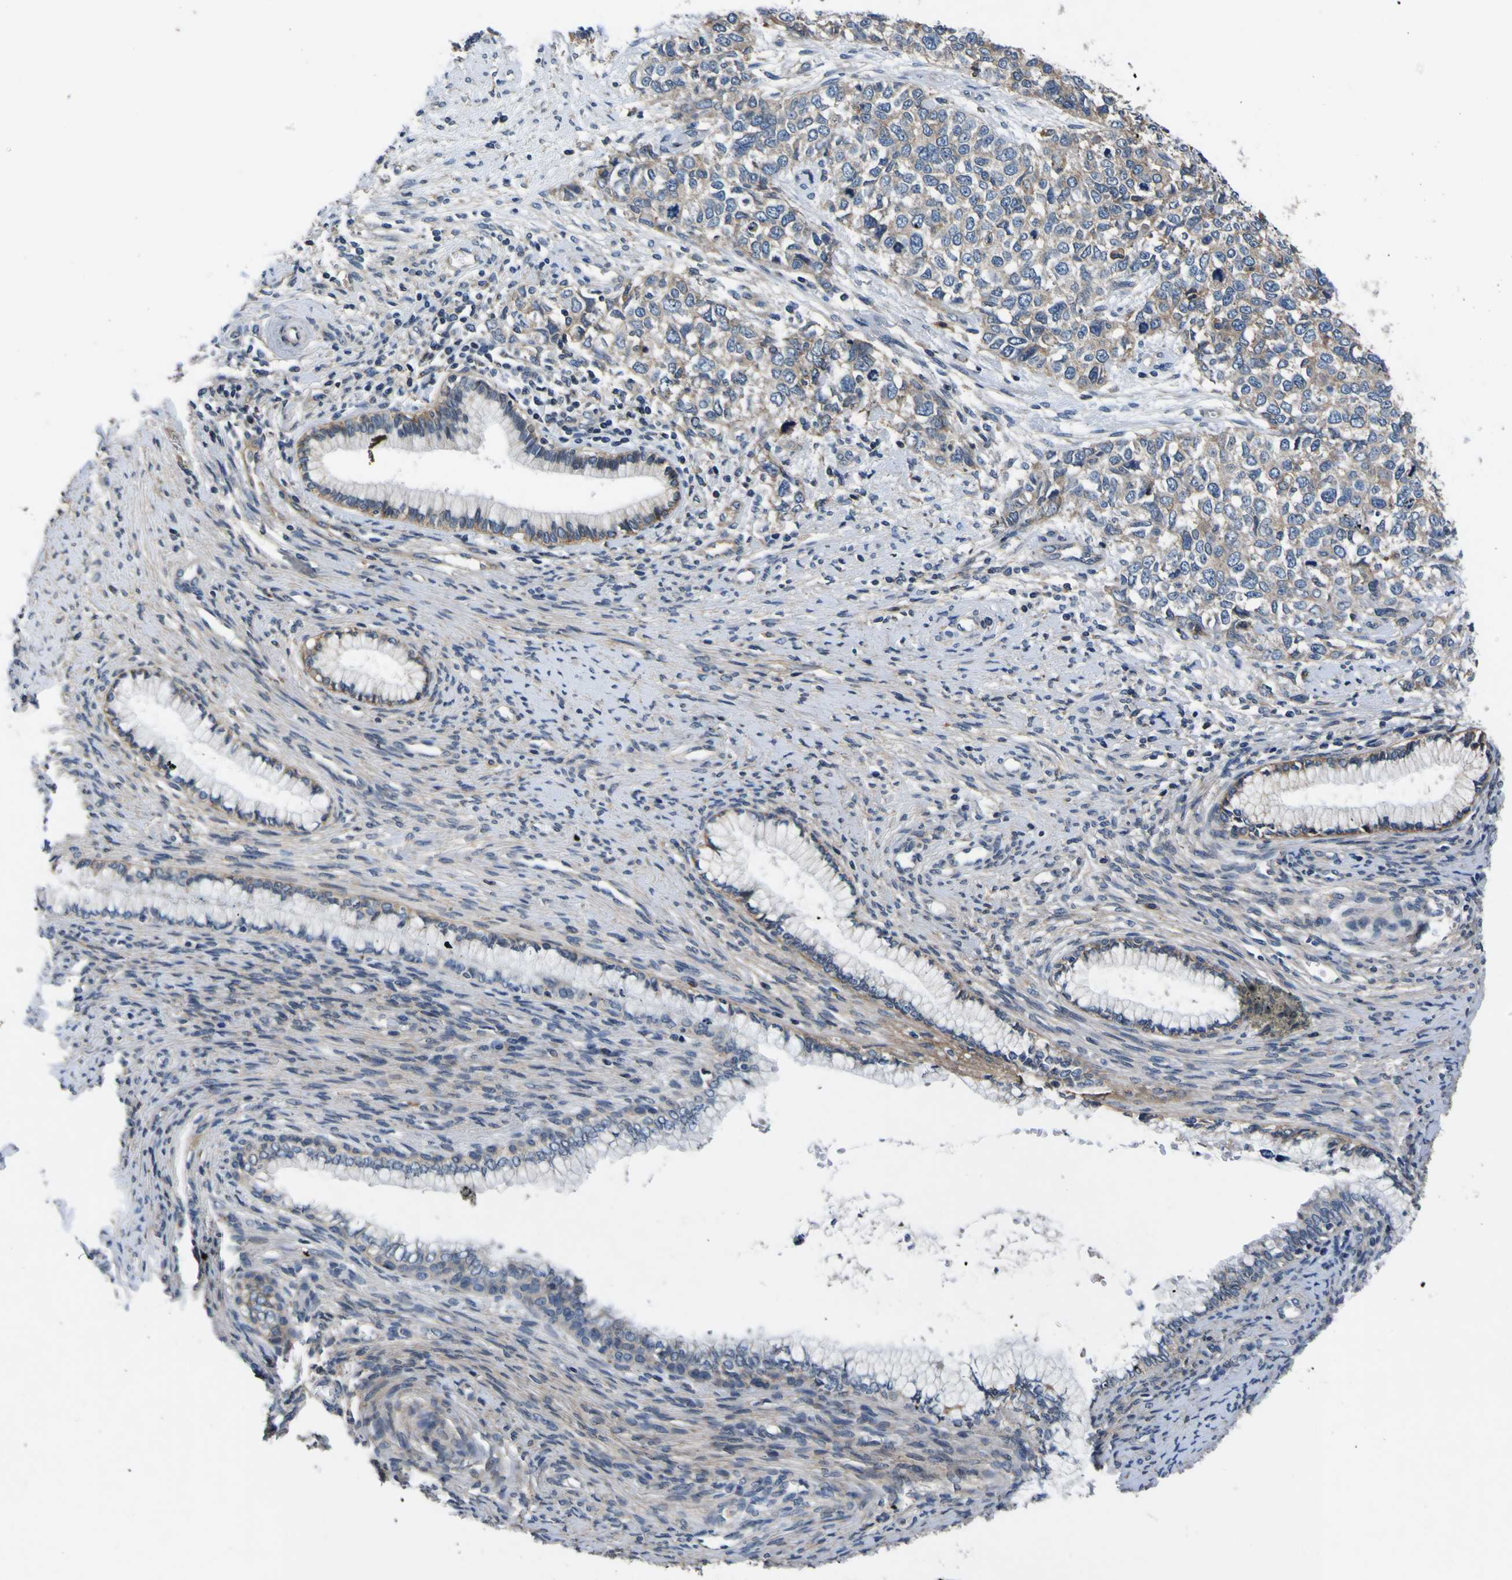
{"staining": {"intensity": "weak", "quantity": "25%-75%", "location": "cytoplasmic/membranous"}, "tissue": "cervical cancer", "cell_type": "Tumor cells", "image_type": "cancer", "snomed": [{"axis": "morphology", "description": "Squamous cell carcinoma, NOS"}, {"axis": "topography", "description": "Cervix"}], "caption": "About 25%-75% of tumor cells in cervical squamous cell carcinoma show weak cytoplasmic/membranous protein expression as visualized by brown immunohistochemical staining.", "gene": "EPHB4", "patient": {"sex": "female", "age": 63}}